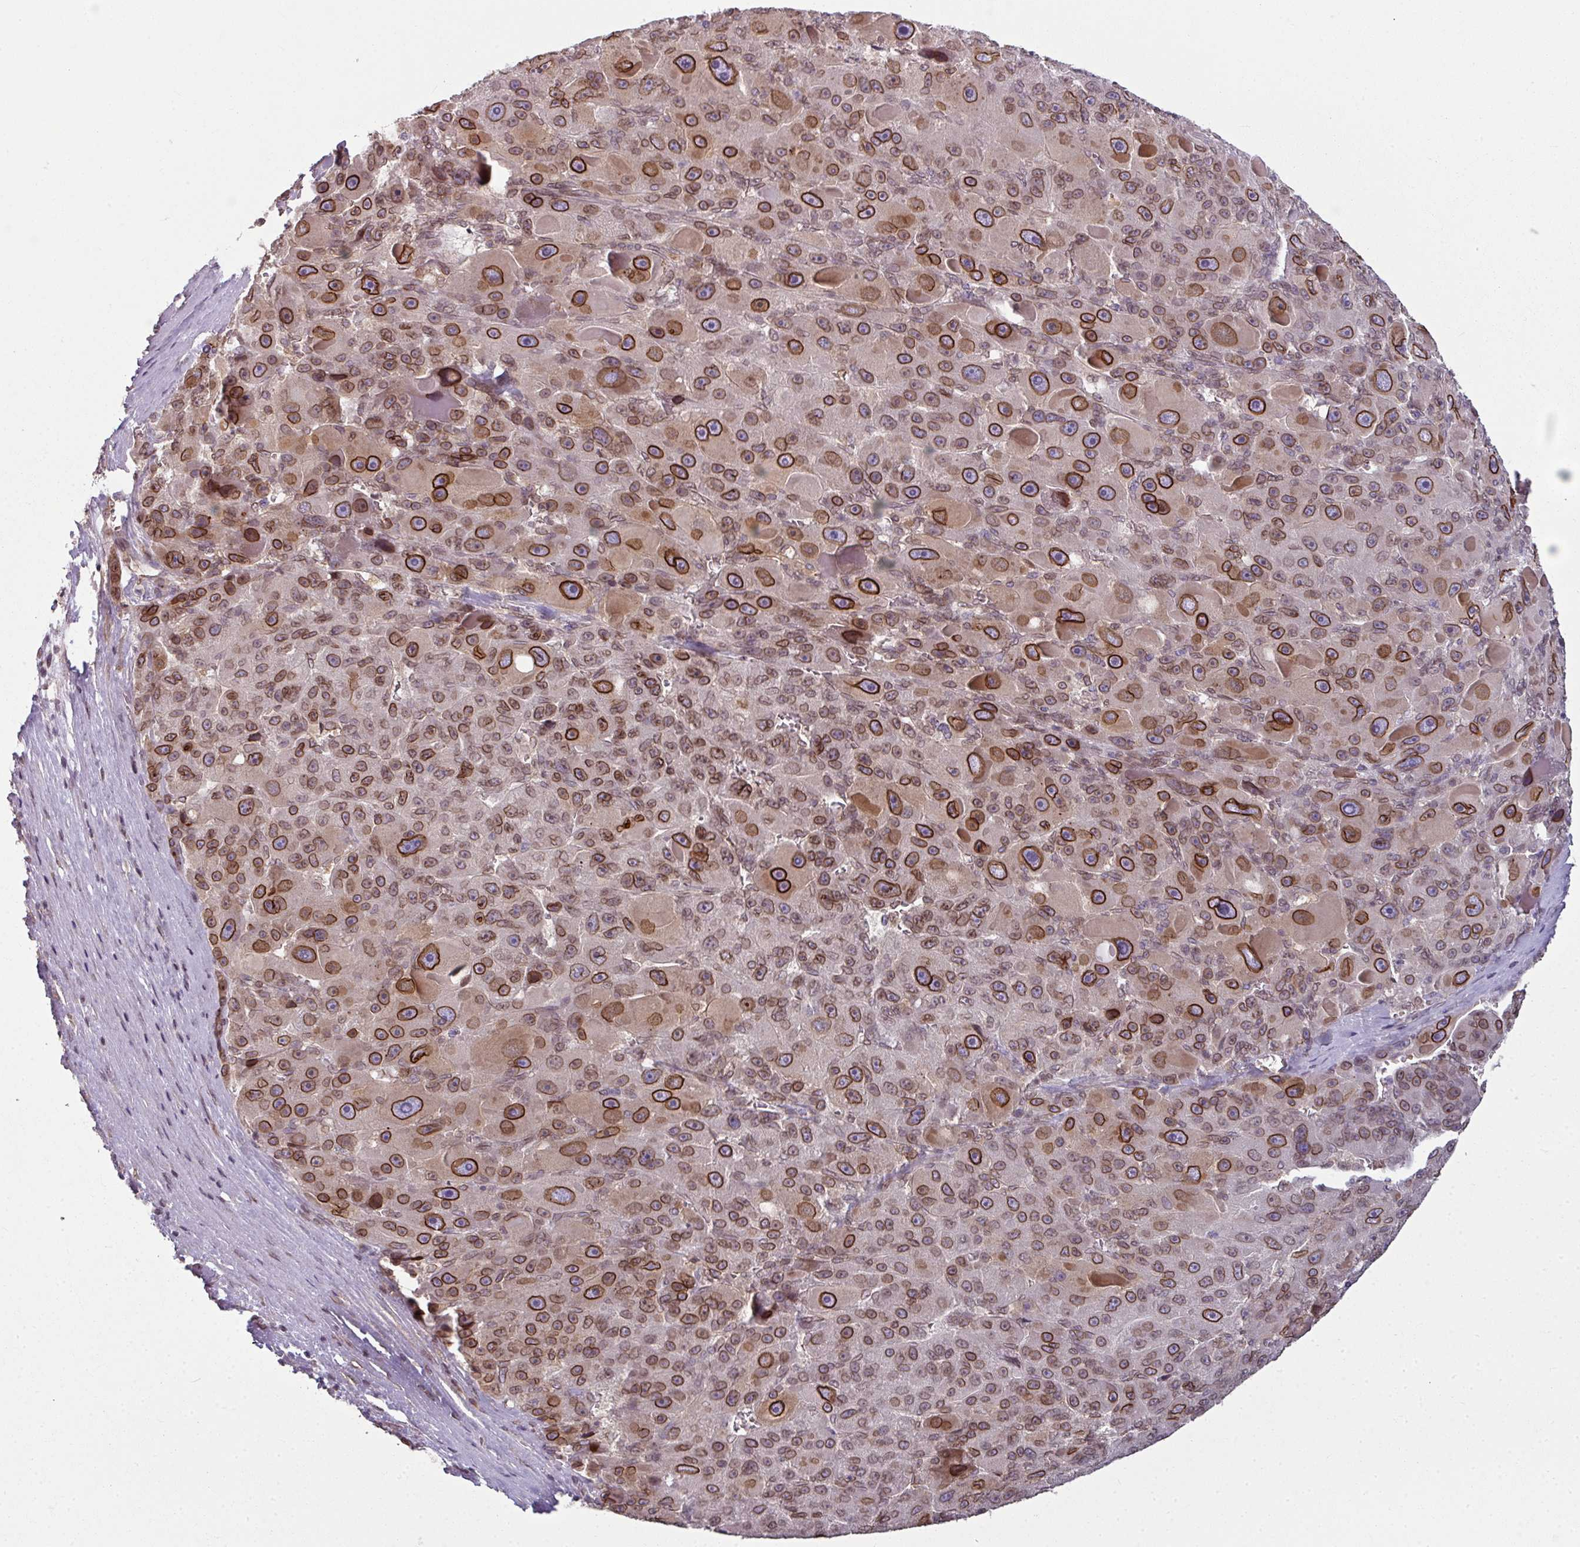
{"staining": {"intensity": "strong", "quantity": ">75%", "location": "cytoplasmic/membranous,nuclear"}, "tissue": "liver cancer", "cell_type": "Tumor cells", "image_type": "cancer", "snomed": [{"axis": "morphology", "description": "Carcinoma, Hepatocellular, NOS"}, {"axis": "topography", "description": "Liver"}], "caption": "Liver cancer stained for a protein (brown) shows strong cytoplasmic/membranous and nuclear positive staining in about >75% of tumor cells.", "gene": "RANGAP1", "patient": {"sex": "male", "age": 76}}